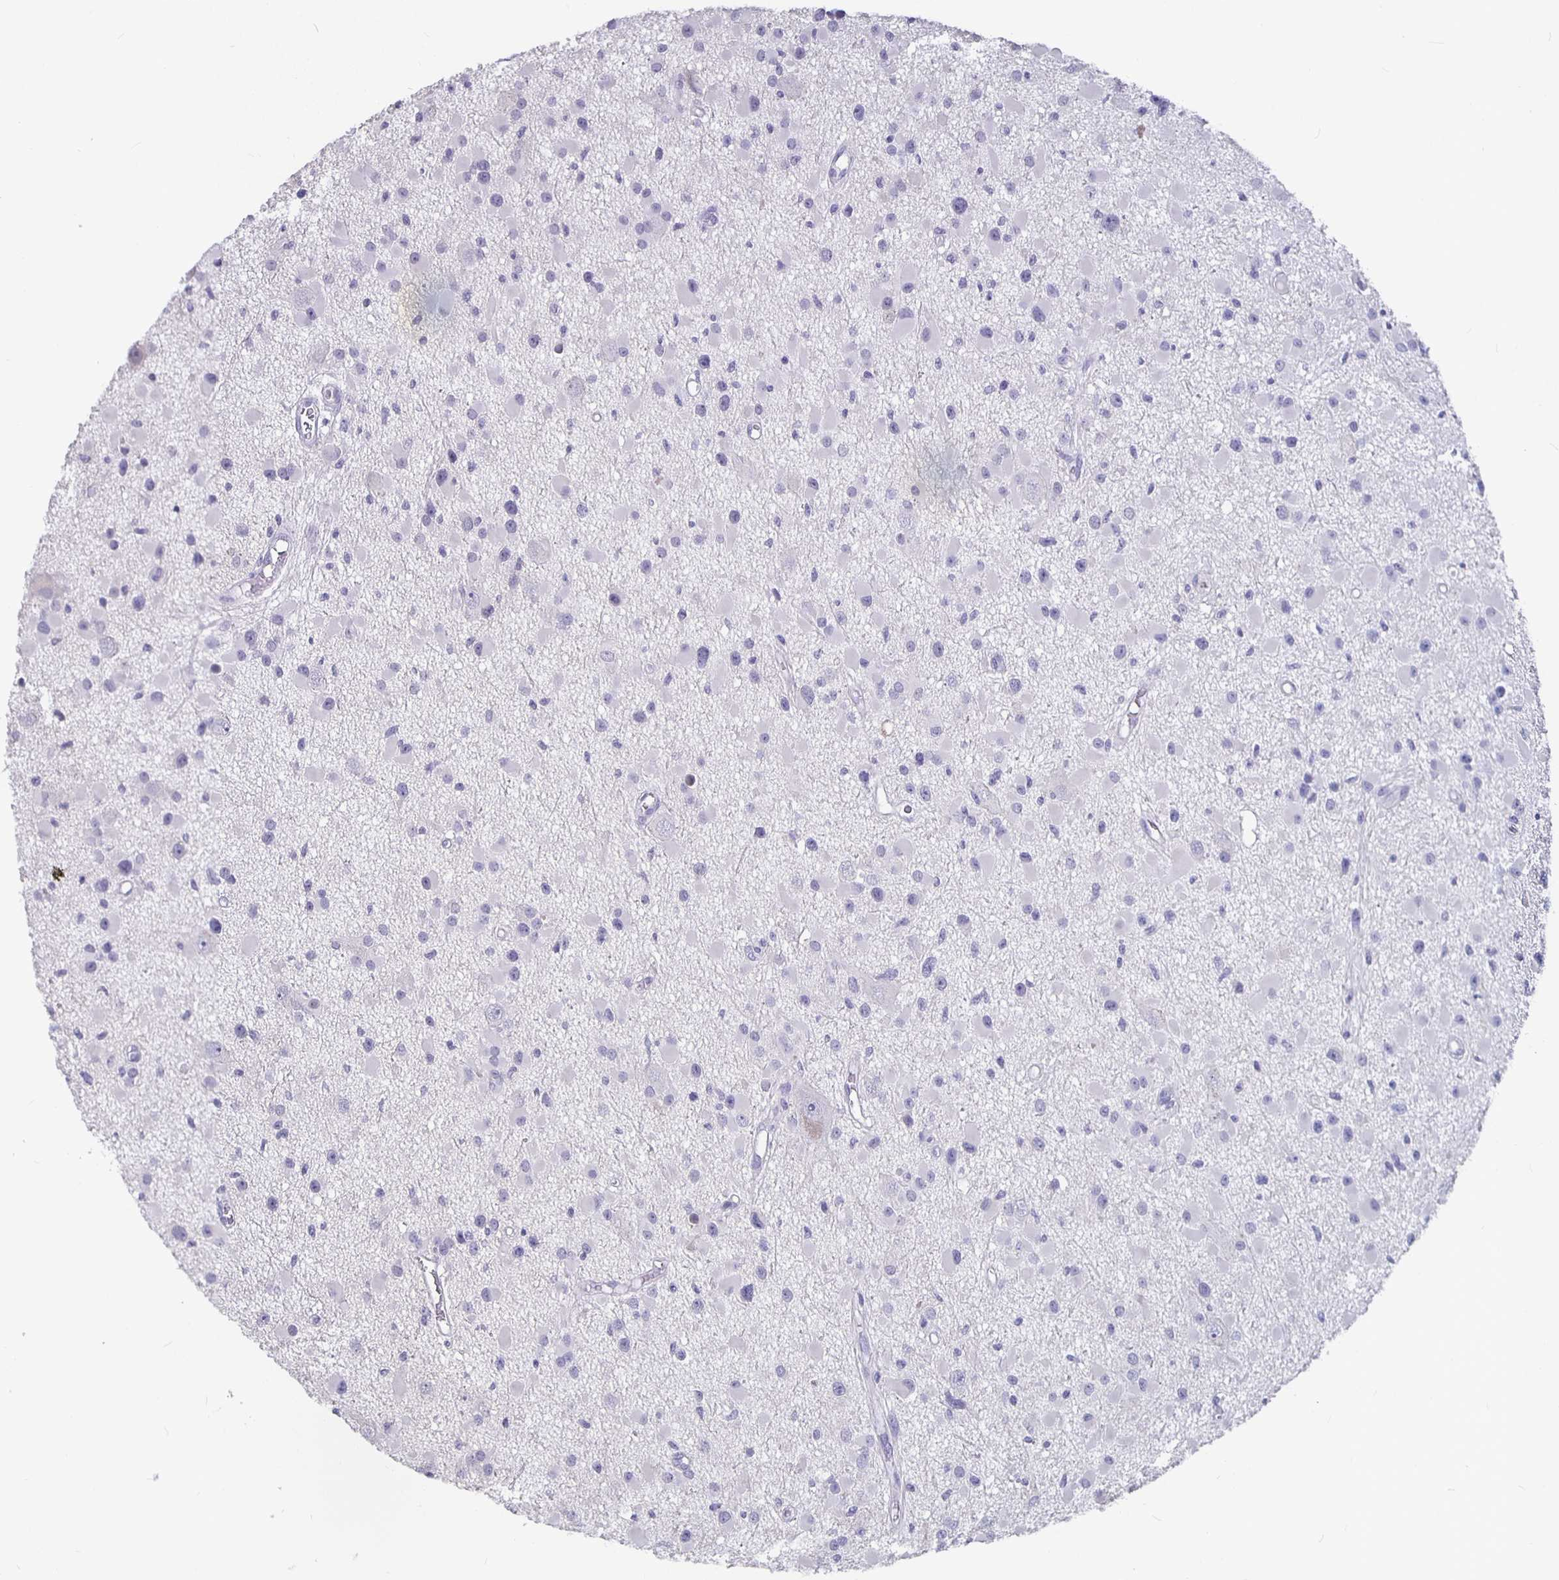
{"staining": {"intensity": "negative", "quantity": "none", "location": "none"}, "tissue": "glioma", "cell_type": "Tumor cells", "image_type": "cancer", "snomed": [{"axis": "morphology", "description": "Glioma, malignant, High grade"}, {"axis": "topography", "description": "Brain"}], "caption": "Glioma was stained to show a protein in brown. There is no significant staining in tumor cells.", "gene": "GPX4", "patient": {"sex": "male", "age": 54}}